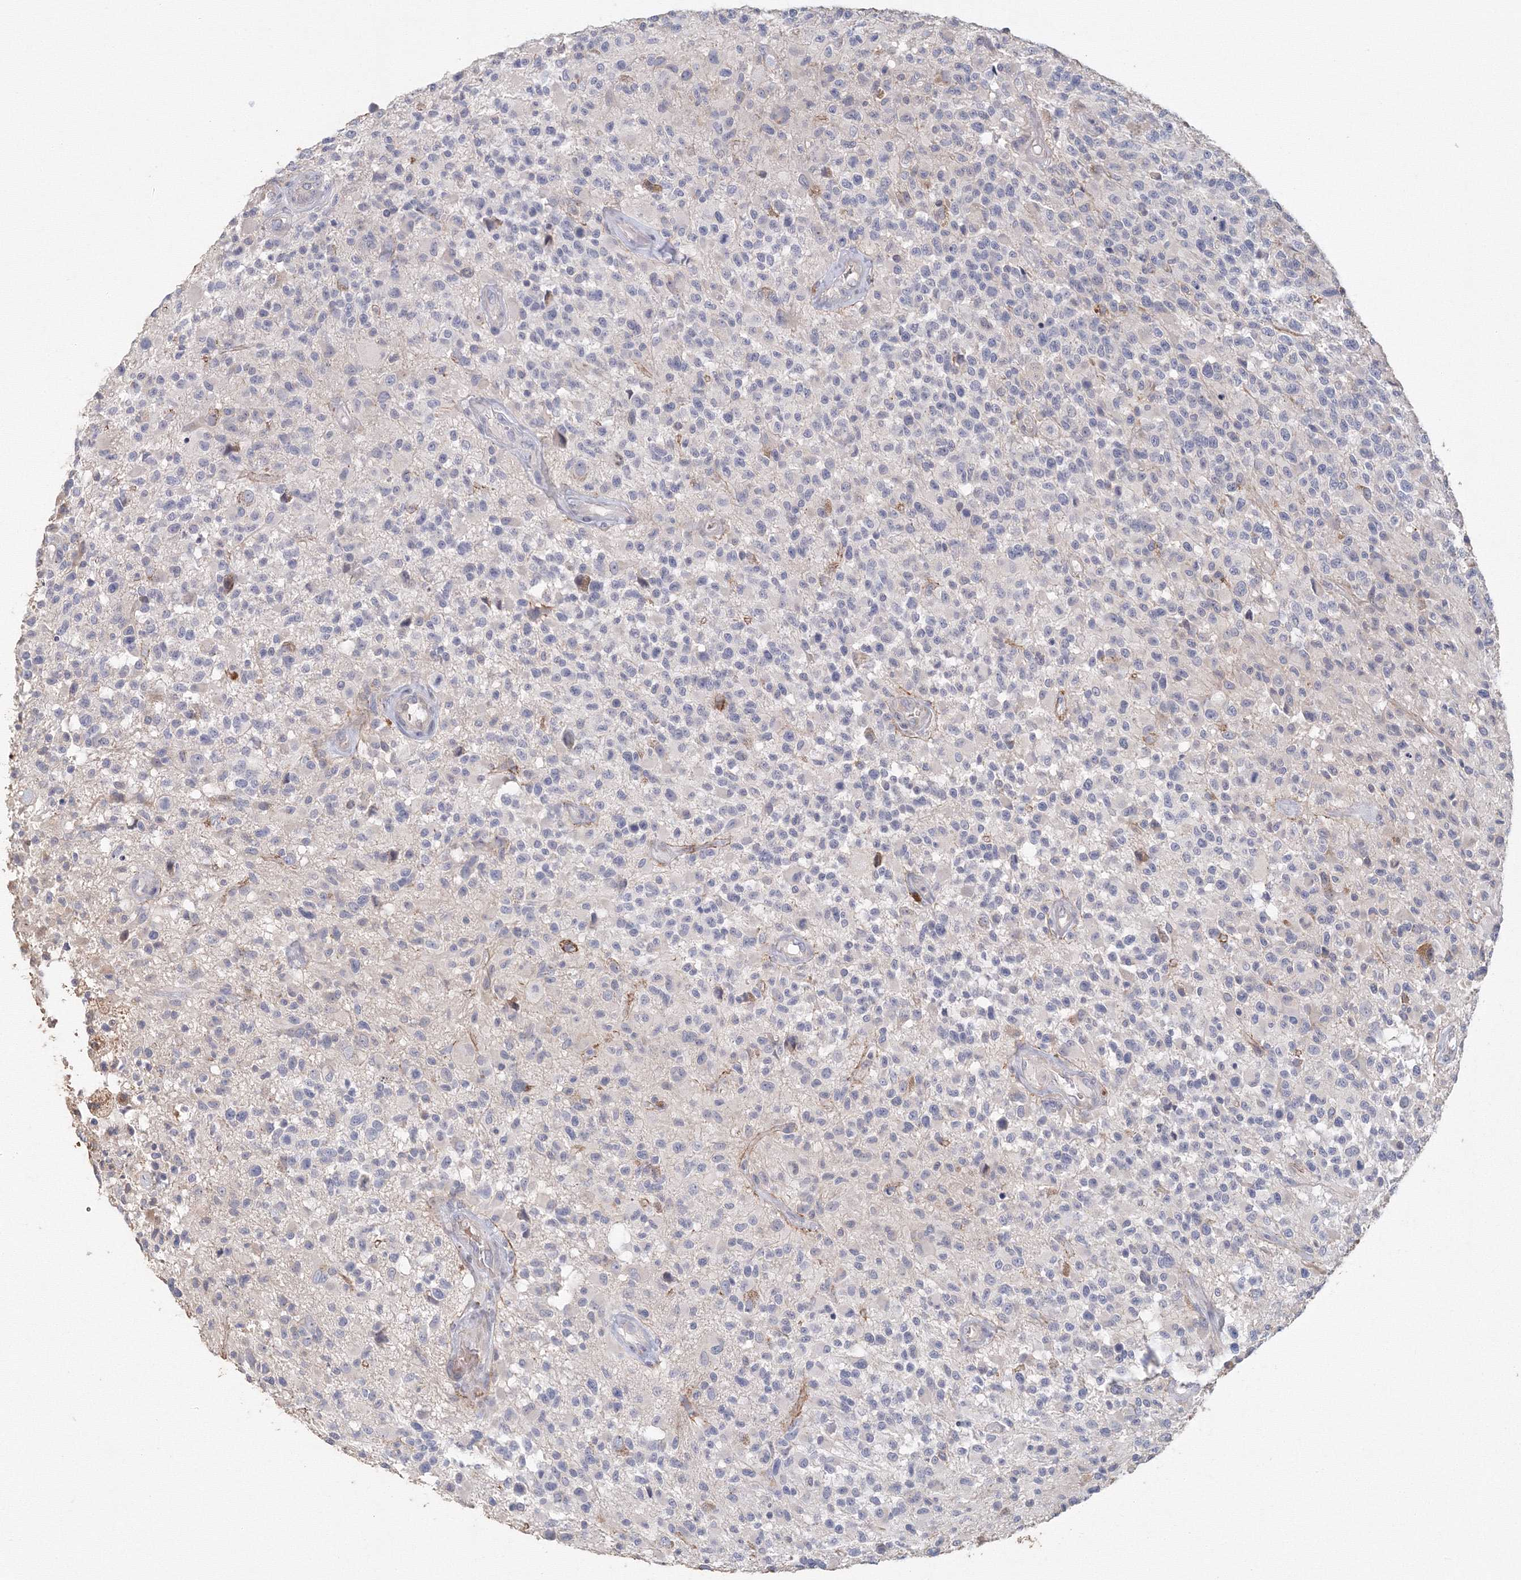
{"staining": {"intensity": "negative", "quantity": "none", "location": "none"}, "tissue": "glioma", "cell_type": "Tumor cells", "image_type": "cancer", "snomed": [{"axis": "morphology", "description": "Glioma, malignant, High grade"}, {"axis": "morphology", "description": "Glioblastoma, NOS"}, {"axis": "topography", "description": "Brain"}], "caption": "High magnification brightfield microscopy of glioblastoma stained with DAB (brown) and counterstained with hematoxylin (blue): tumor cells show no significant staining.", "gene": "TACC2", "patient": {"sex": "male", "age": 60}}